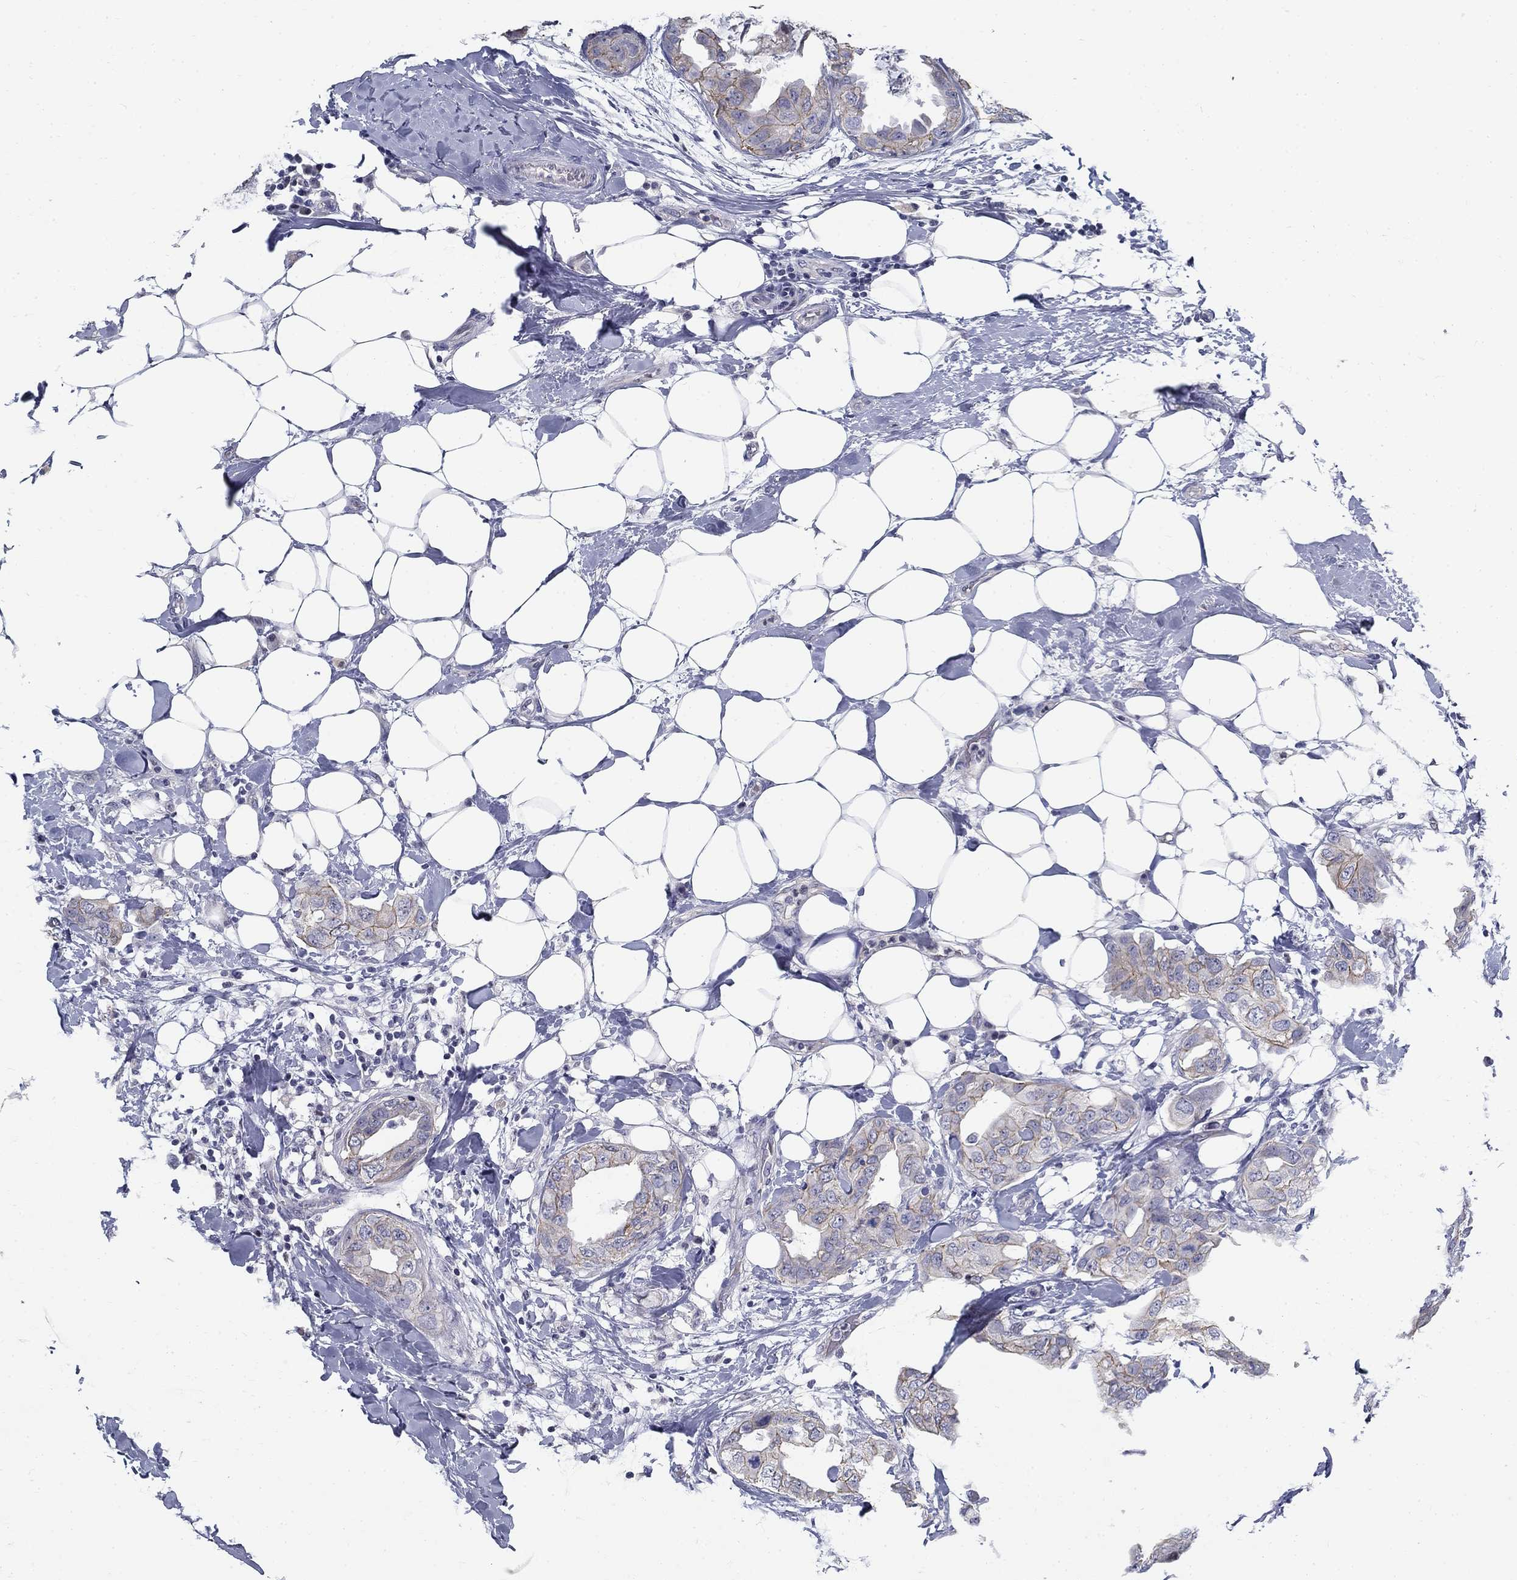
{"staining": {"intensity": "moderate", "quantity": "<25%", "location": "cytoplasmic/membranous"}, "tissue": "breast cancer", "cell_type": "Tumor cells", "image_type": "cancer", "snomed": [{"axis": "morphology", "description": "Normal tissue, NOS"}, {"axis": "morphology", "description": "Duct carcinoma"}, {"axis": "topography", "description": "Breast"}], "caption": "Infiltrating ductal carcinoma (breast) stained with a protein marker reveals moderate staining in tumor cells.", "gene": "GUCA1A", "patient": {"sex": "female", "age": 40}}